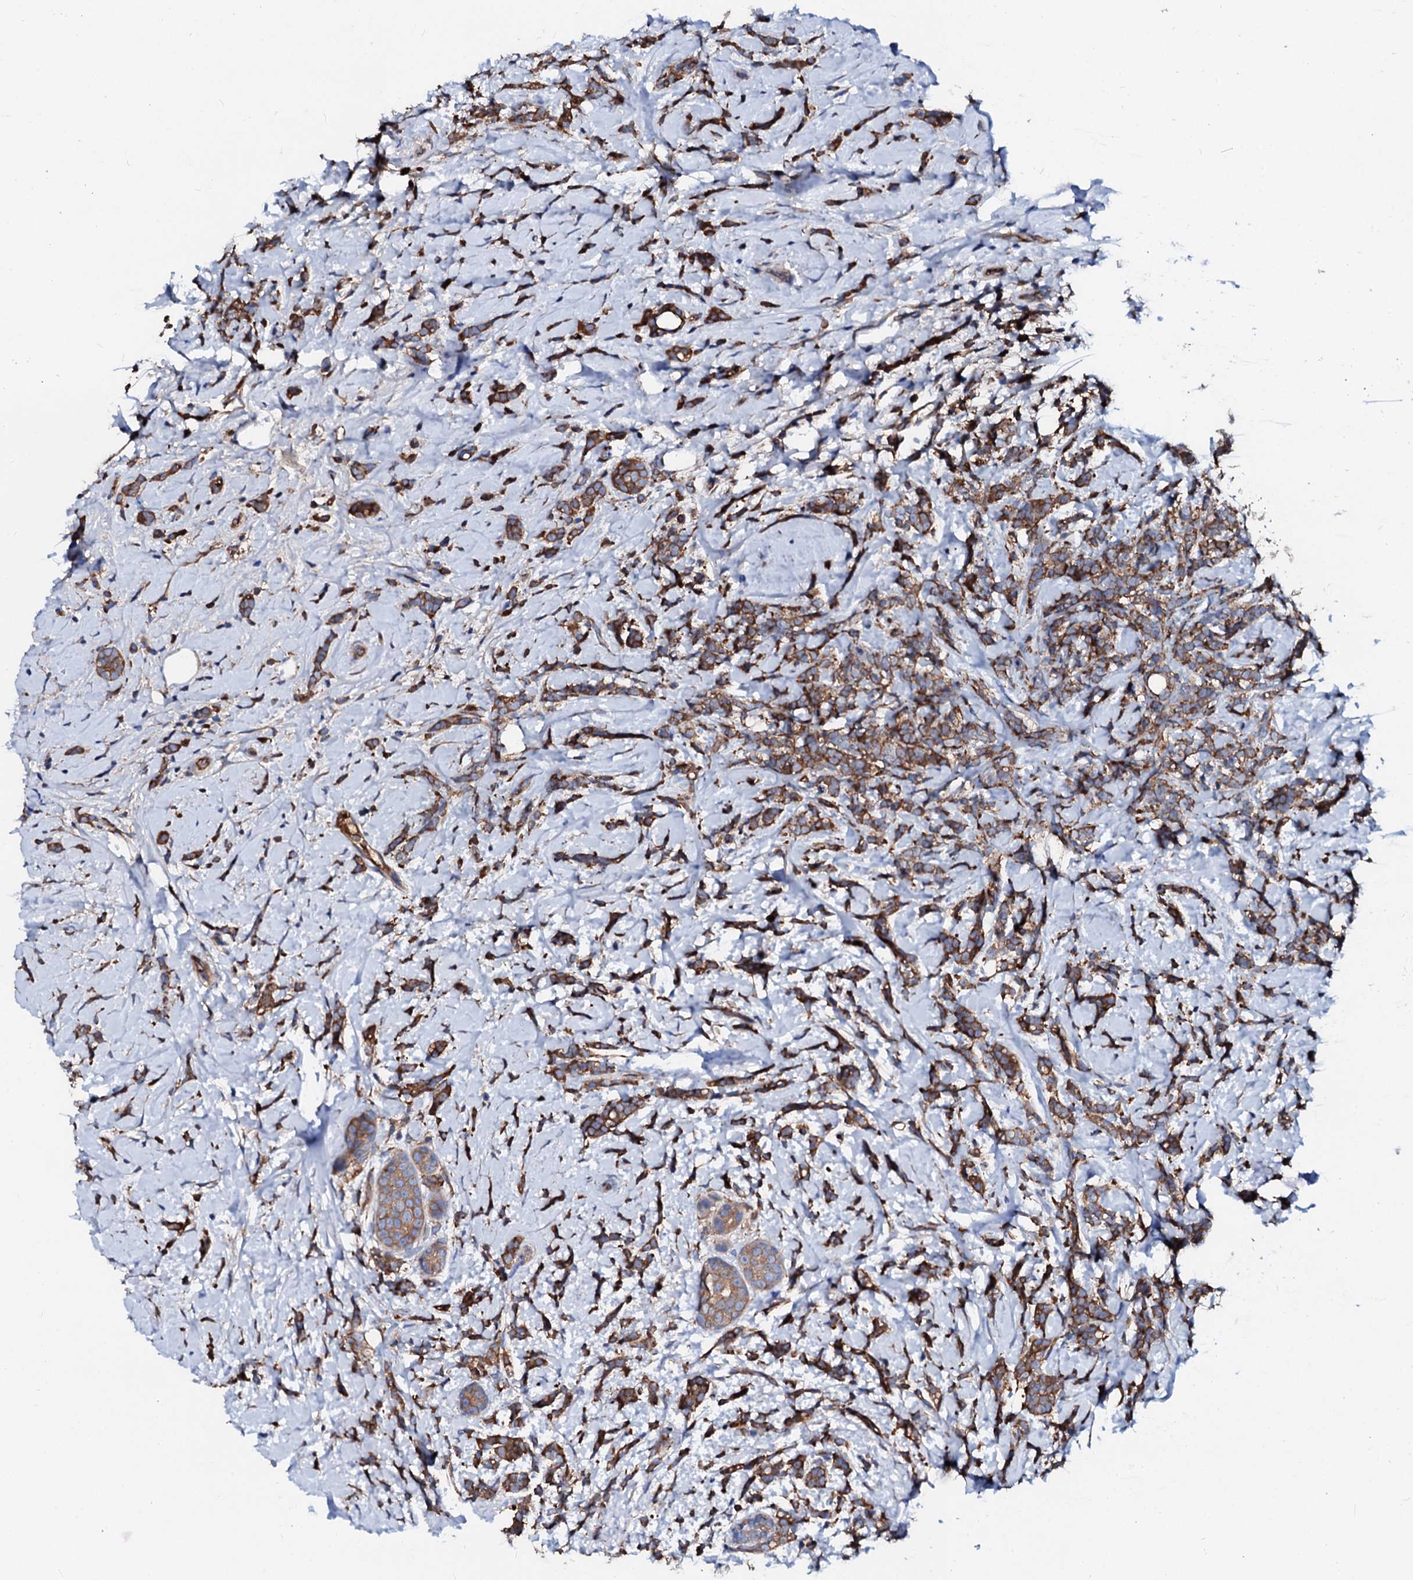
{"staining": {"intensity": "moderate", "quantity": ">75%", "location": "cytoplasmic/membranous"}, "tissue": "breast cancer", "cell_type": "Tumor cells", "image_type": "cancer", "snomed": [{"axis": "morphology", "description": "Lobular carcinoma"}, {"axis": "topography", "description": "Breast"}], "caption": "Tumor cells exhibit moderate cytoplasmic/membranous staining in about >75% of cells in breast cancer (lobular carcinoma).", "gene": "CSKMT", "patient": {"sex": "female", "age": 58}}